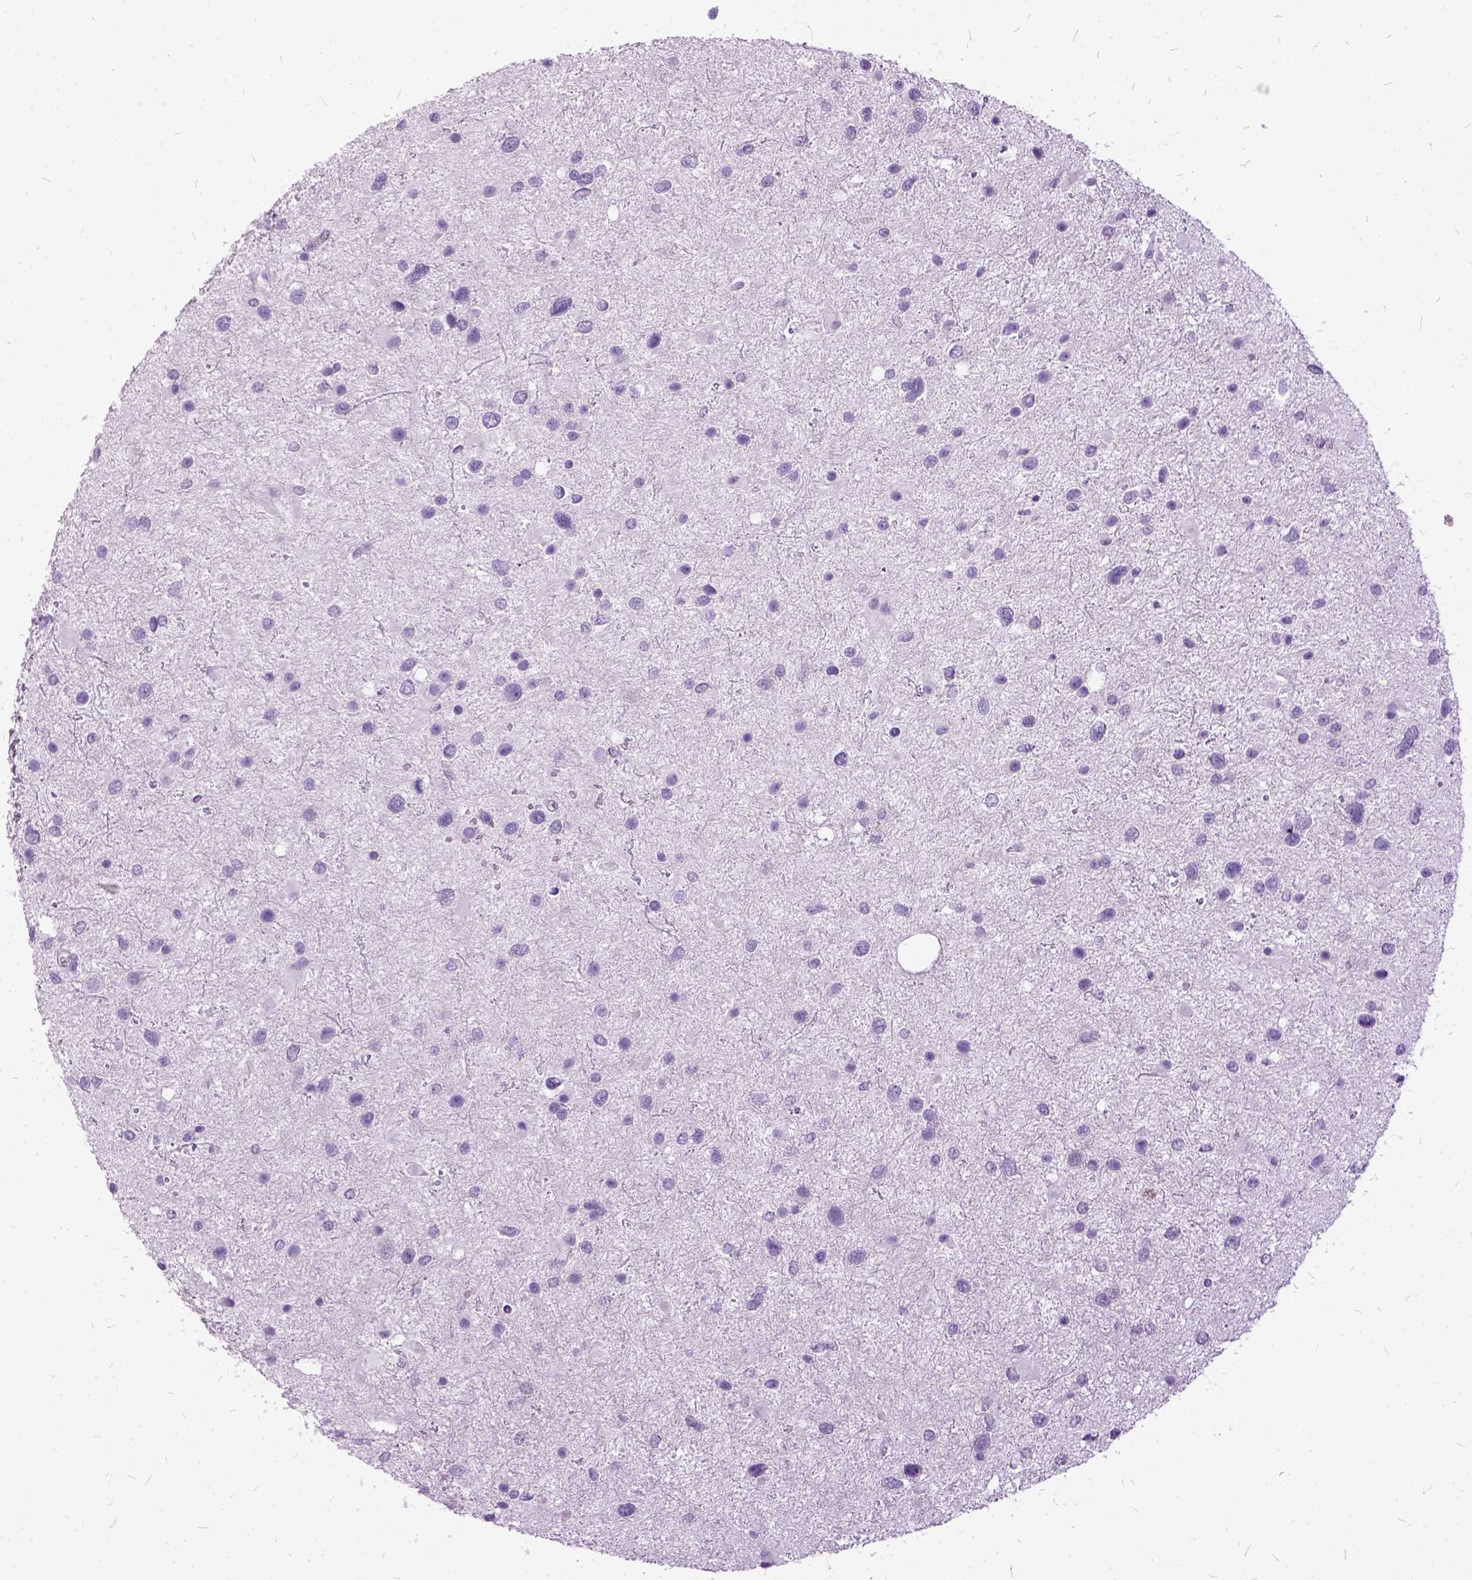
{"staining": {"intensity": "negative", "quantity": "none", "location": "none"}, "tissue": "glioma", "cell_type": "Tumor cells", "image_type": "cancer", "snomed": [{"axis": "morphology", "description": "Glioma, malignant, Low grade"}, {"axis": "topography", "description": "Brain"}], "caption": "Protein analysis of glioma demonstrates no significant positivity in tumor cells.", "gene": "MME", "patient": {"sex": "female", "age": 32}}